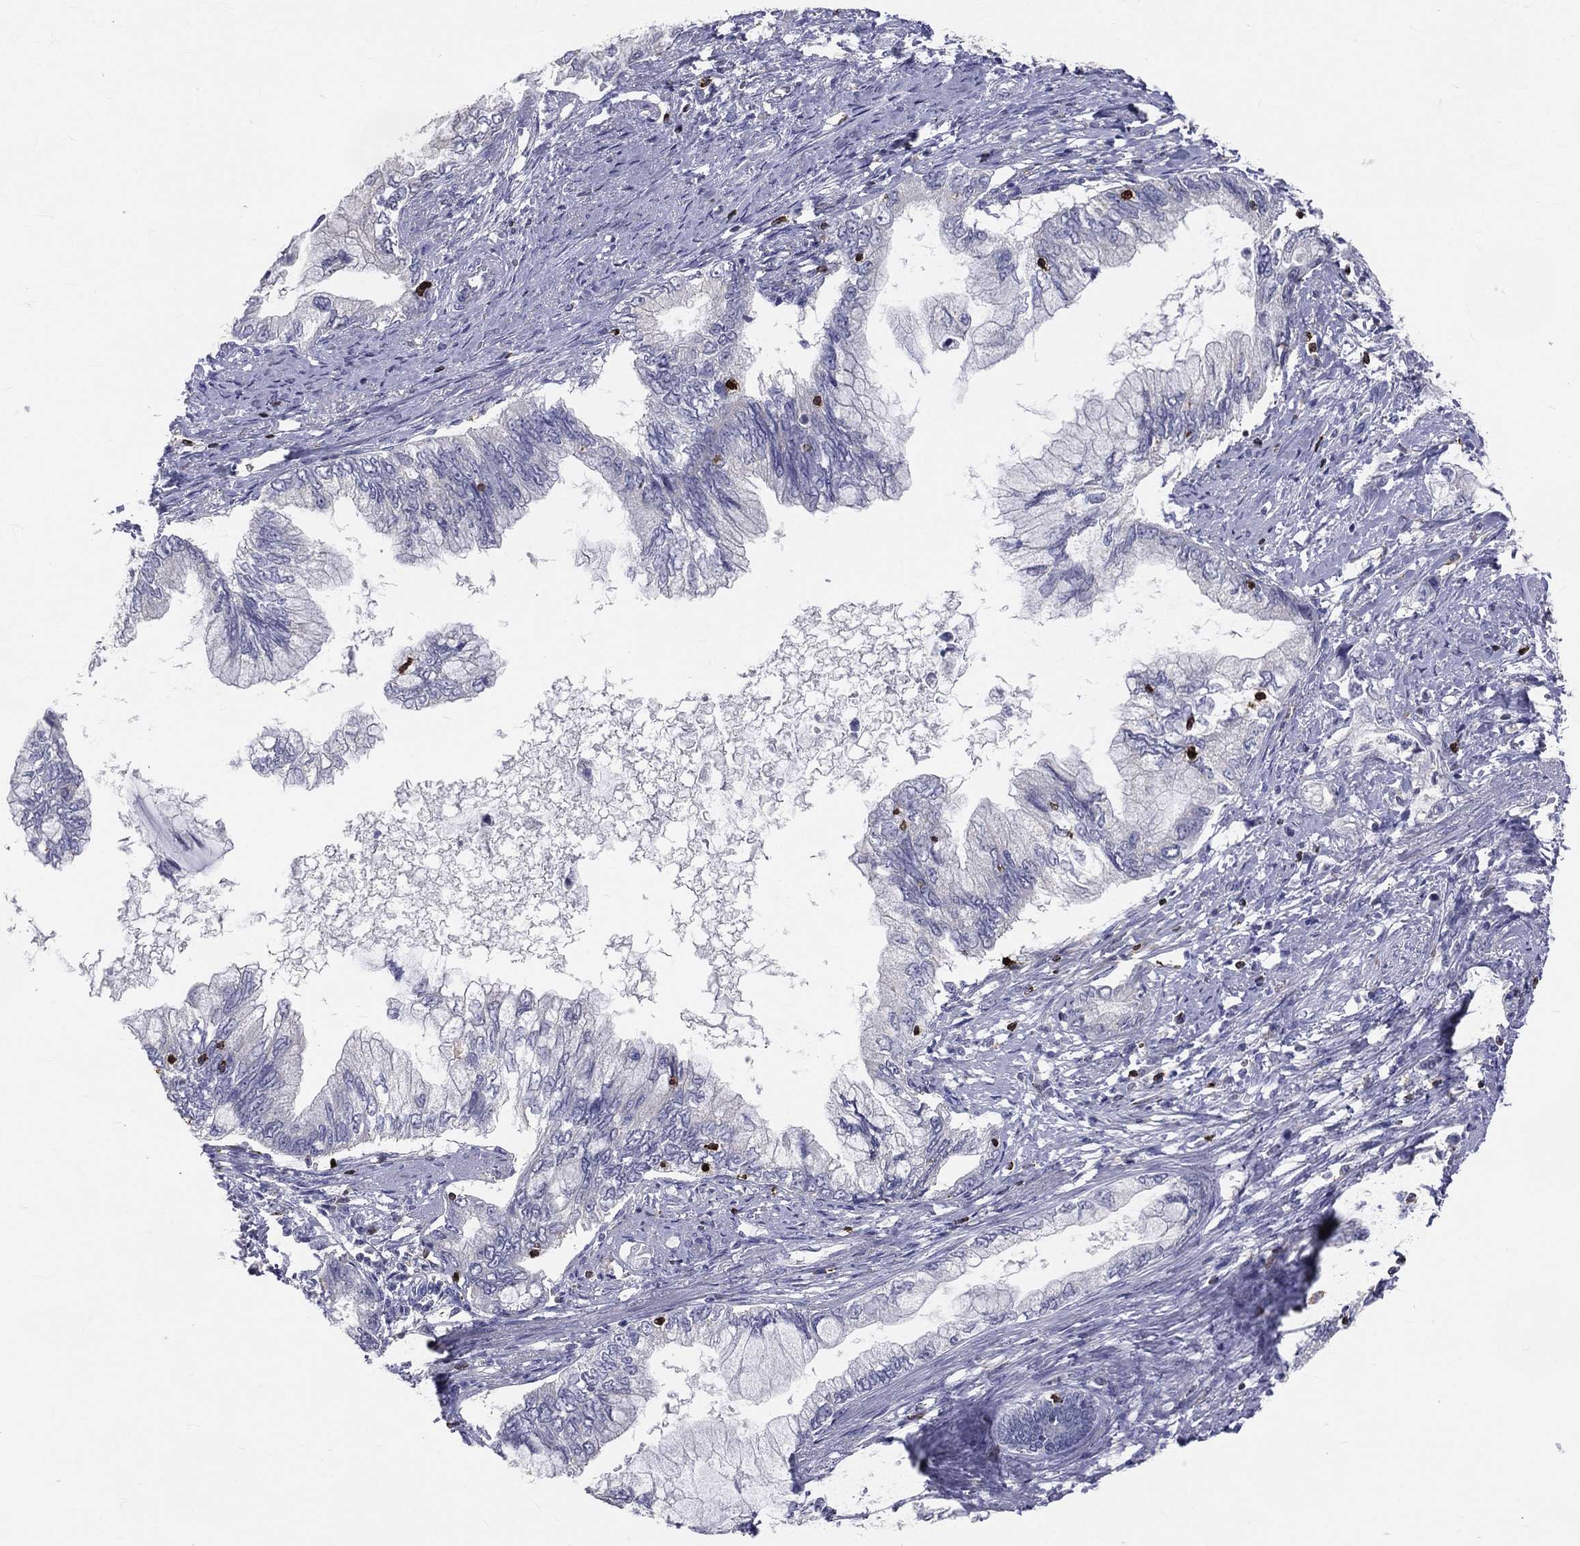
{"staining": {"intensity": "negative", "quantity": "none", "location": "none"}, "tissue": "pancreatic cancer", "cell_type": "Tumor cells", "image_type": "cancer", "snomed": [{"axis": "morphology", "description": "Adenocarcinoma, NOS"}, {"axis": "topography", "description": "Pancreas"}], "caption": "This histopathology image is of pancreatic cancer (adenocarcinoma) stained with IHC to label a protein in brown with the nuclei are counter-stained blue. There is no expression in tumor cells.", "gene": "CTSW", "patient": {"sex": "female", "age": 73}}